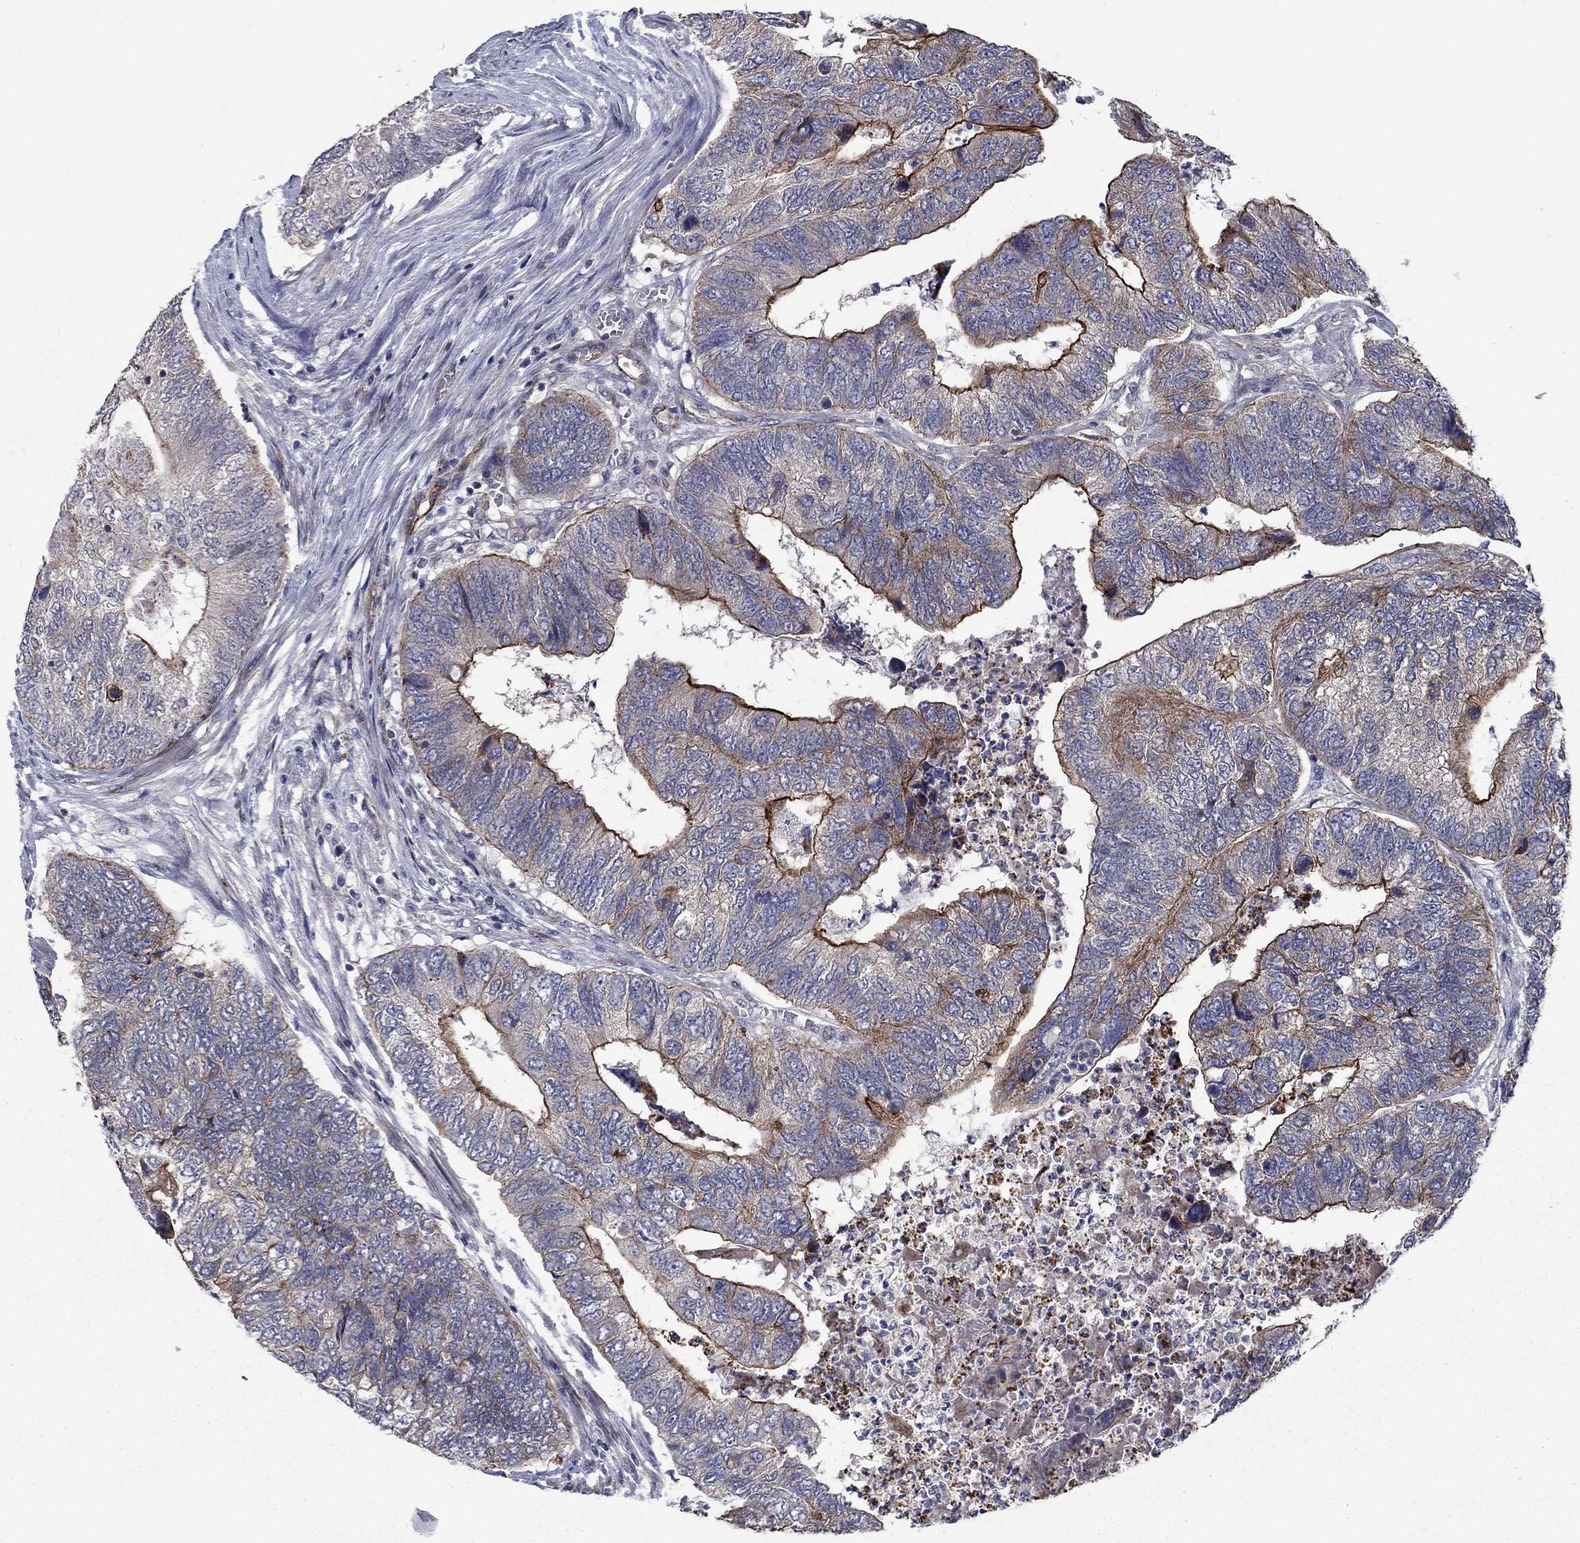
{"staining": {"intensity": "strong", "quantity": "<25%", "location": "cytoplasmic/membranous"}, "tissue": "colorectal cancer", "cell_type": "Tumor cells", "image_type": "cancer", "snomed": [{"axis": "morphology", "description": "Adenocarcinoma, NOS"}, {"axis": "topography", "description": "Colon"}], "caption": "Human colorectal cancer stained for a protein (brown) reveals strong cytoplasmic/membranous positive staining in approximately <25% of tumor cells.", "gene": "SLC7A1", "patient": {"sex": "female", "age": 67}}